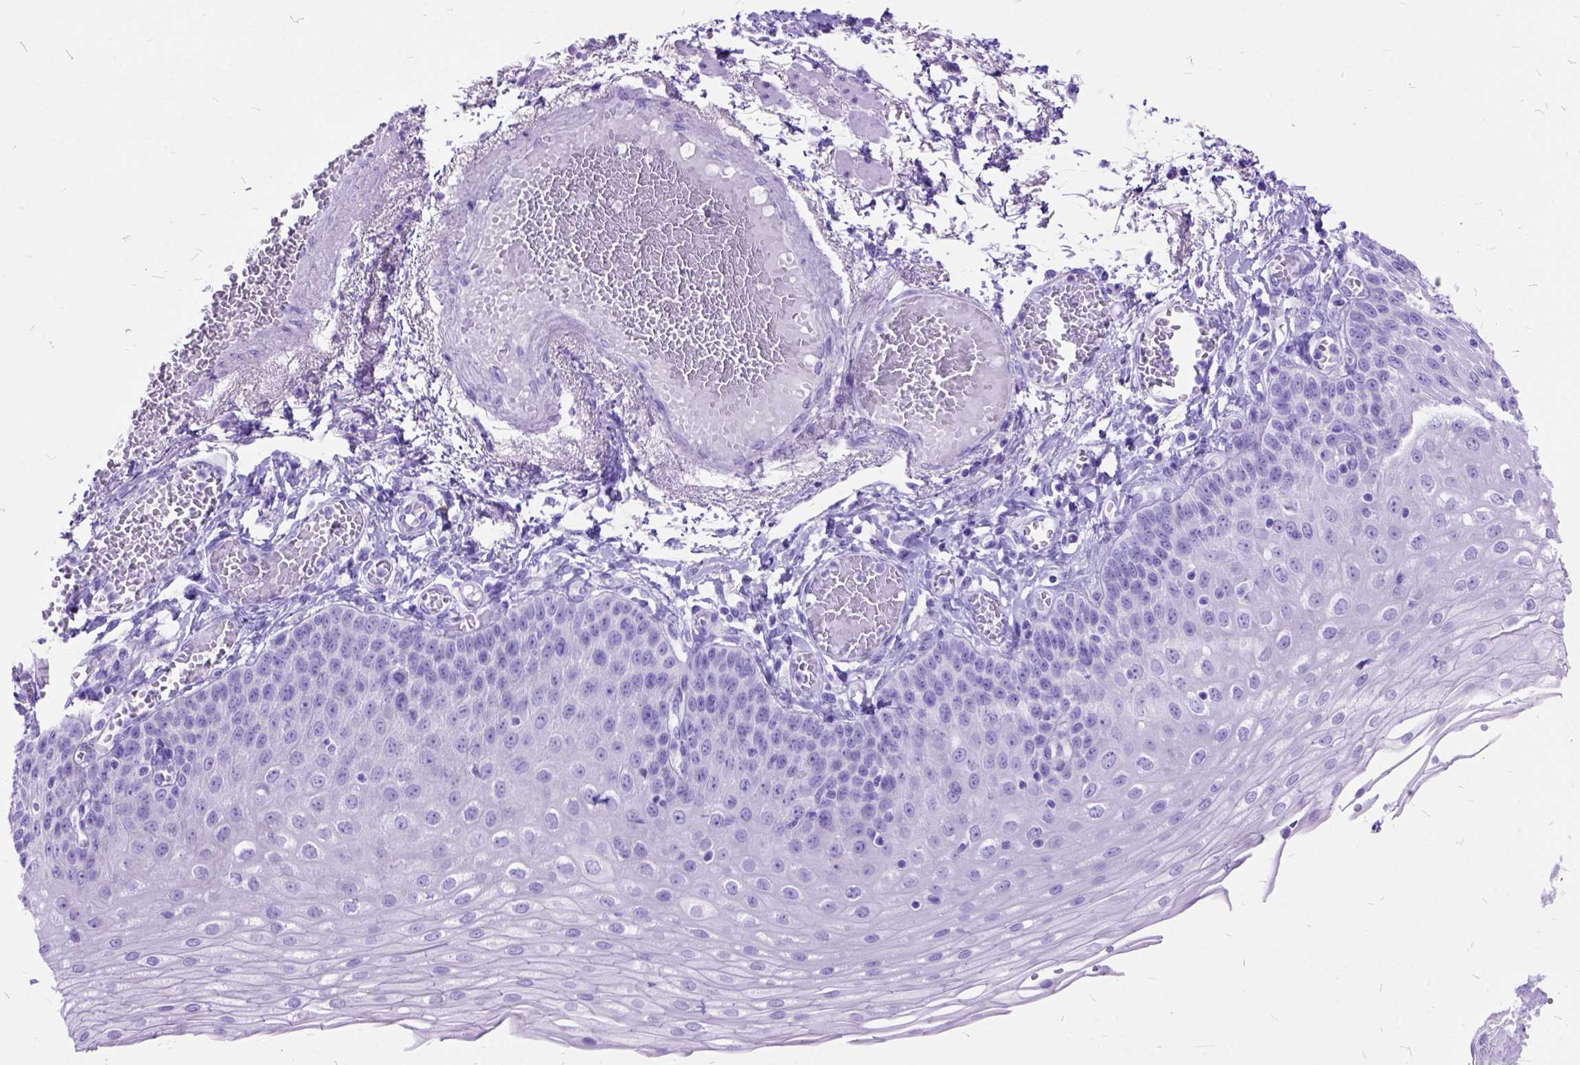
{"staining": {"intensity": "negative", "quantity": "none", "location": "none"}, "tissue": "esophagus", "cell_type": "Squamous epithelial cells", "image_type": "normal", "snomed": [{"axis": "morphology", "description": "Normal tissue, NOS"}, {"axis": "morphology", "description": "Adenocarcinoma, NOS"}, {"axis": "topography", "description": "Esophagus"}], "caption": "Protein analysis of unremarkable esophagus demonstrates no significant expression in squamous epithelial cells. The staining is performed using DAB brown chromogen with nuclei counter-stained in using hematoxylin.", "gene": "DNAH2", "patient": {"sex": "male", "age": 81}}